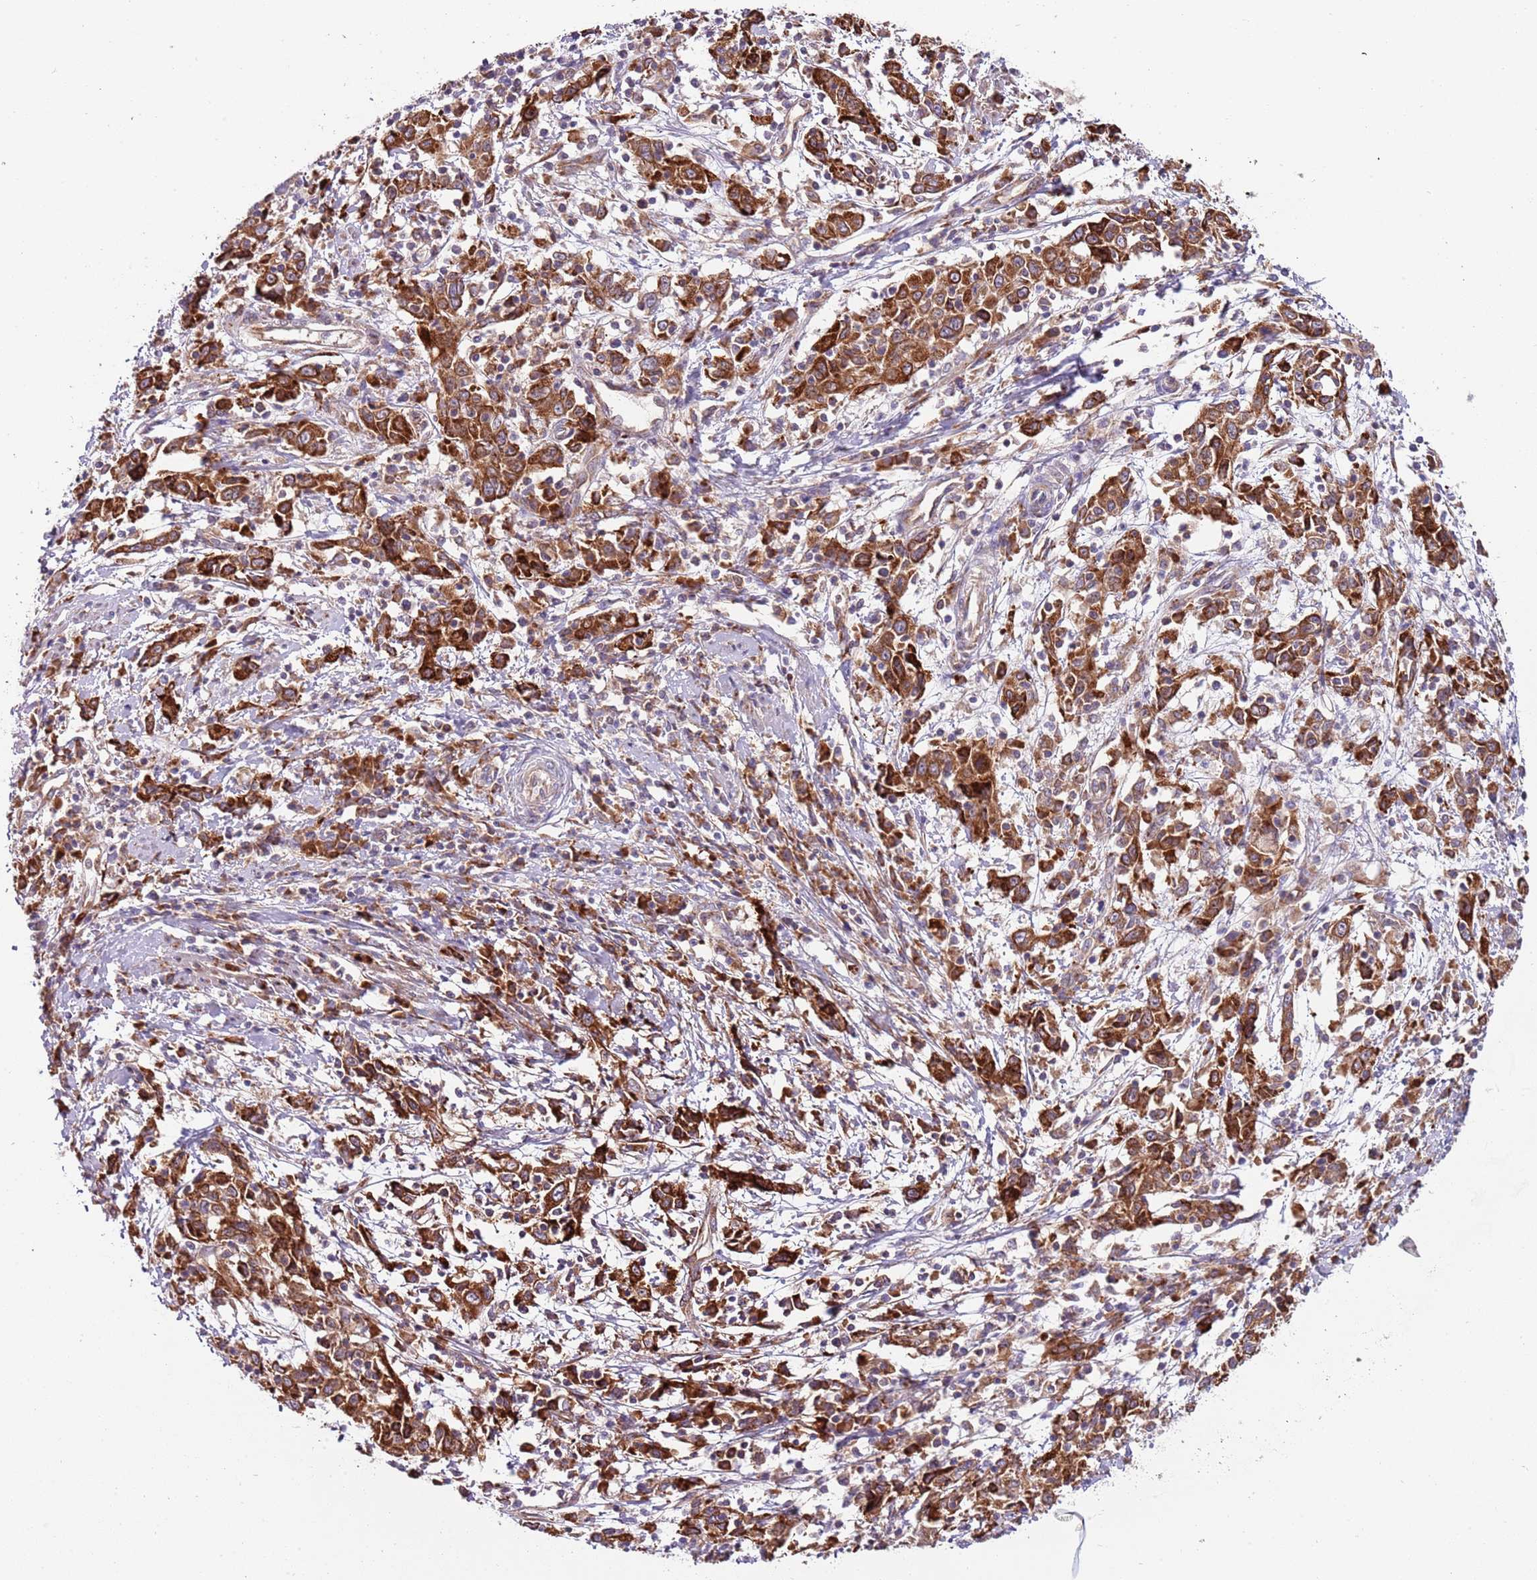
{"staining": {"intensity": "strong", "quantity": ">75%", "location": "cytoplasmic/membranous"}, "tissue": "cervical cancer", "cell_type": "Tumor cells", "image_type": "cancer", "snomed": [{"axis": "morphology", "description": "Squamous cell carcinoma, NOS"}, {"axis": "topography", "description": "Cervix"}], "caption": "Strong cytoplasmic/membranous expression is seen in approximately >75% of tumor cells in cervical squamous cell carcinoma. (Stains: DAB in brown, nuclei in blue, Microscopy: brightfield microscopy at high magnification).", "gene": "VWCE", "patient": {"sex": "female", "age": 46}}